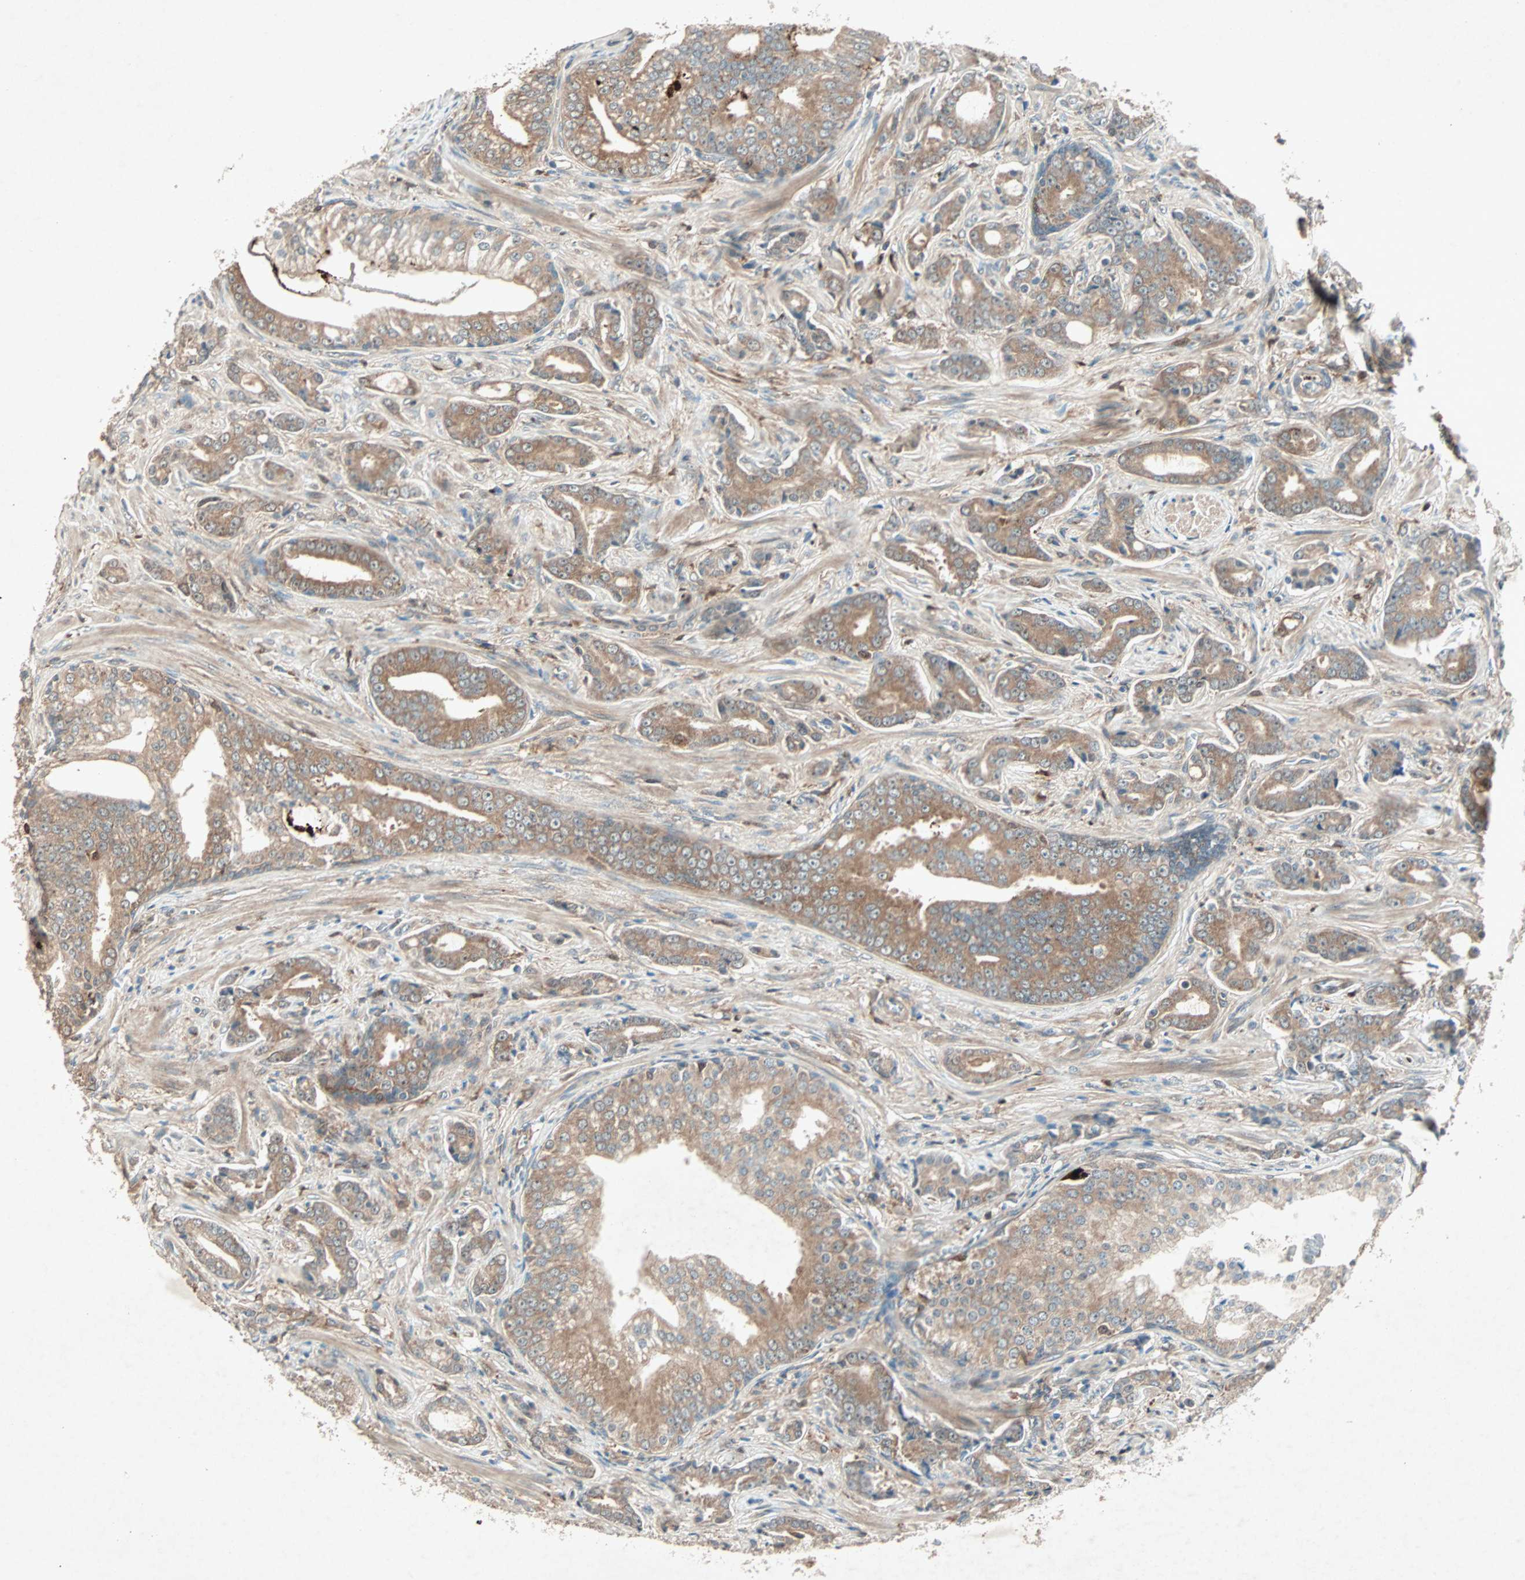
{"staining": {"intensity": "weak", "quantity": ">75%", "location": "cytoplasmic/membranous"}, "tissue": "prostate cancer", "cell_type": "Tumor cells", "image_type": "cancer", "snomed": [{"axis": "morphology", "description": "Adenocarcinoma, Low grade"}, {"axis": "topography", "description": "Prostate"}], "caption": "The immunohistochemical stain highlights weak cytoplasmic/membranous positivity in tumor cells of prostate cancer tissue.", "gene": "SDSL", "patient": {"sex": "male", "age": 58}}